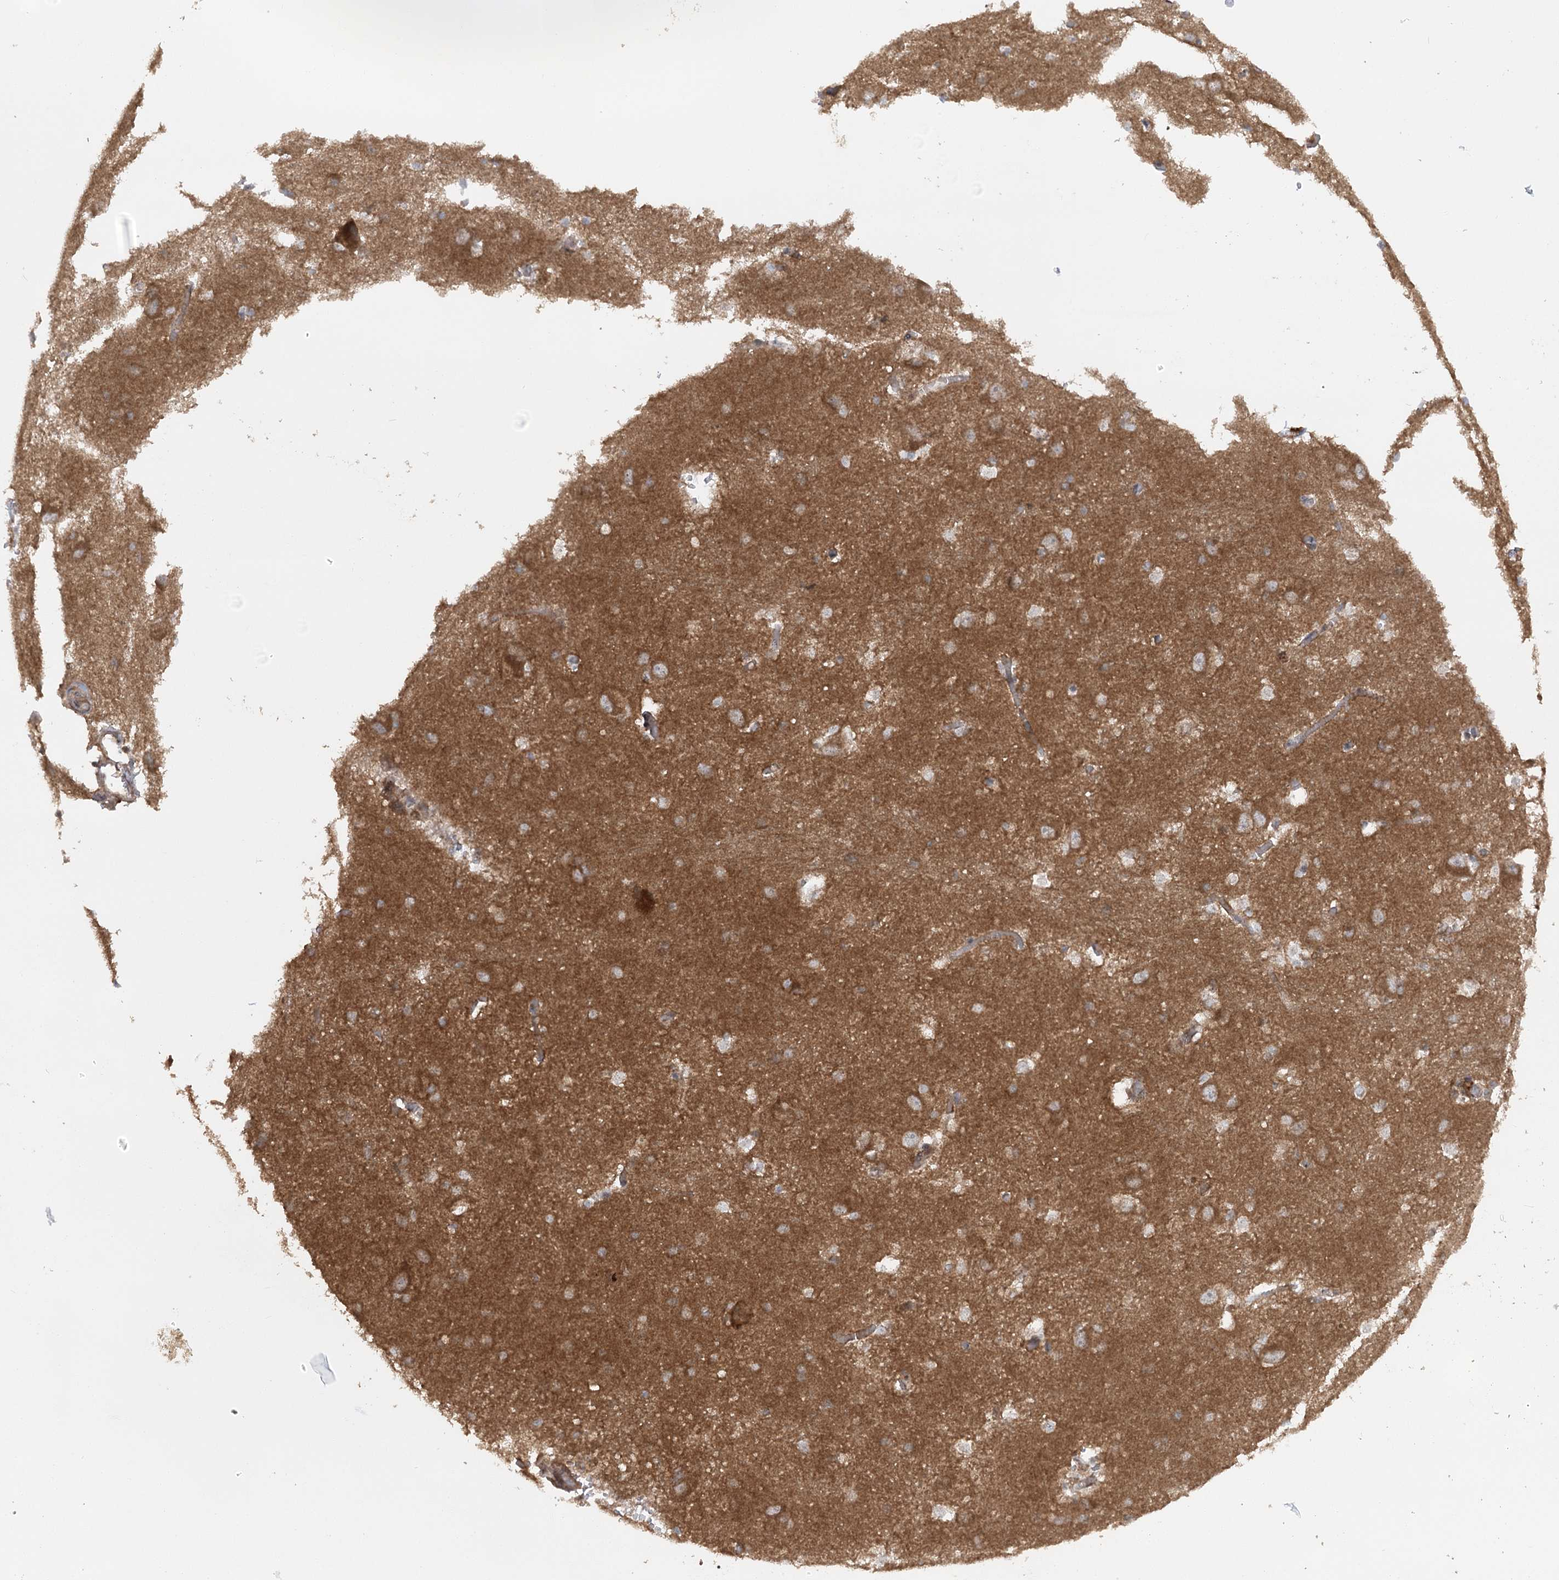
{"staining": {"intensity": "moderate", "quantity": "<25%", "location": "cytoplasmic/membranous"}, "tissue": "caudate", "cell_type": "Glial cells", "image_type": "normal", "snomed": [{"axis": "morphology", "description": "Normal tissue, NOS"}, {"axis": "topography", "description": "Lateral ventricle wall"}], "caption": "Glial cells display low levels of moderate cytoplasmic/membranous staining in about <25% of cells in benign caudate. (DAB IHC with brightfield microscopy, high magnification).", "gene": "C12orf4", "patient": {"sex": "male", "age": 37}}